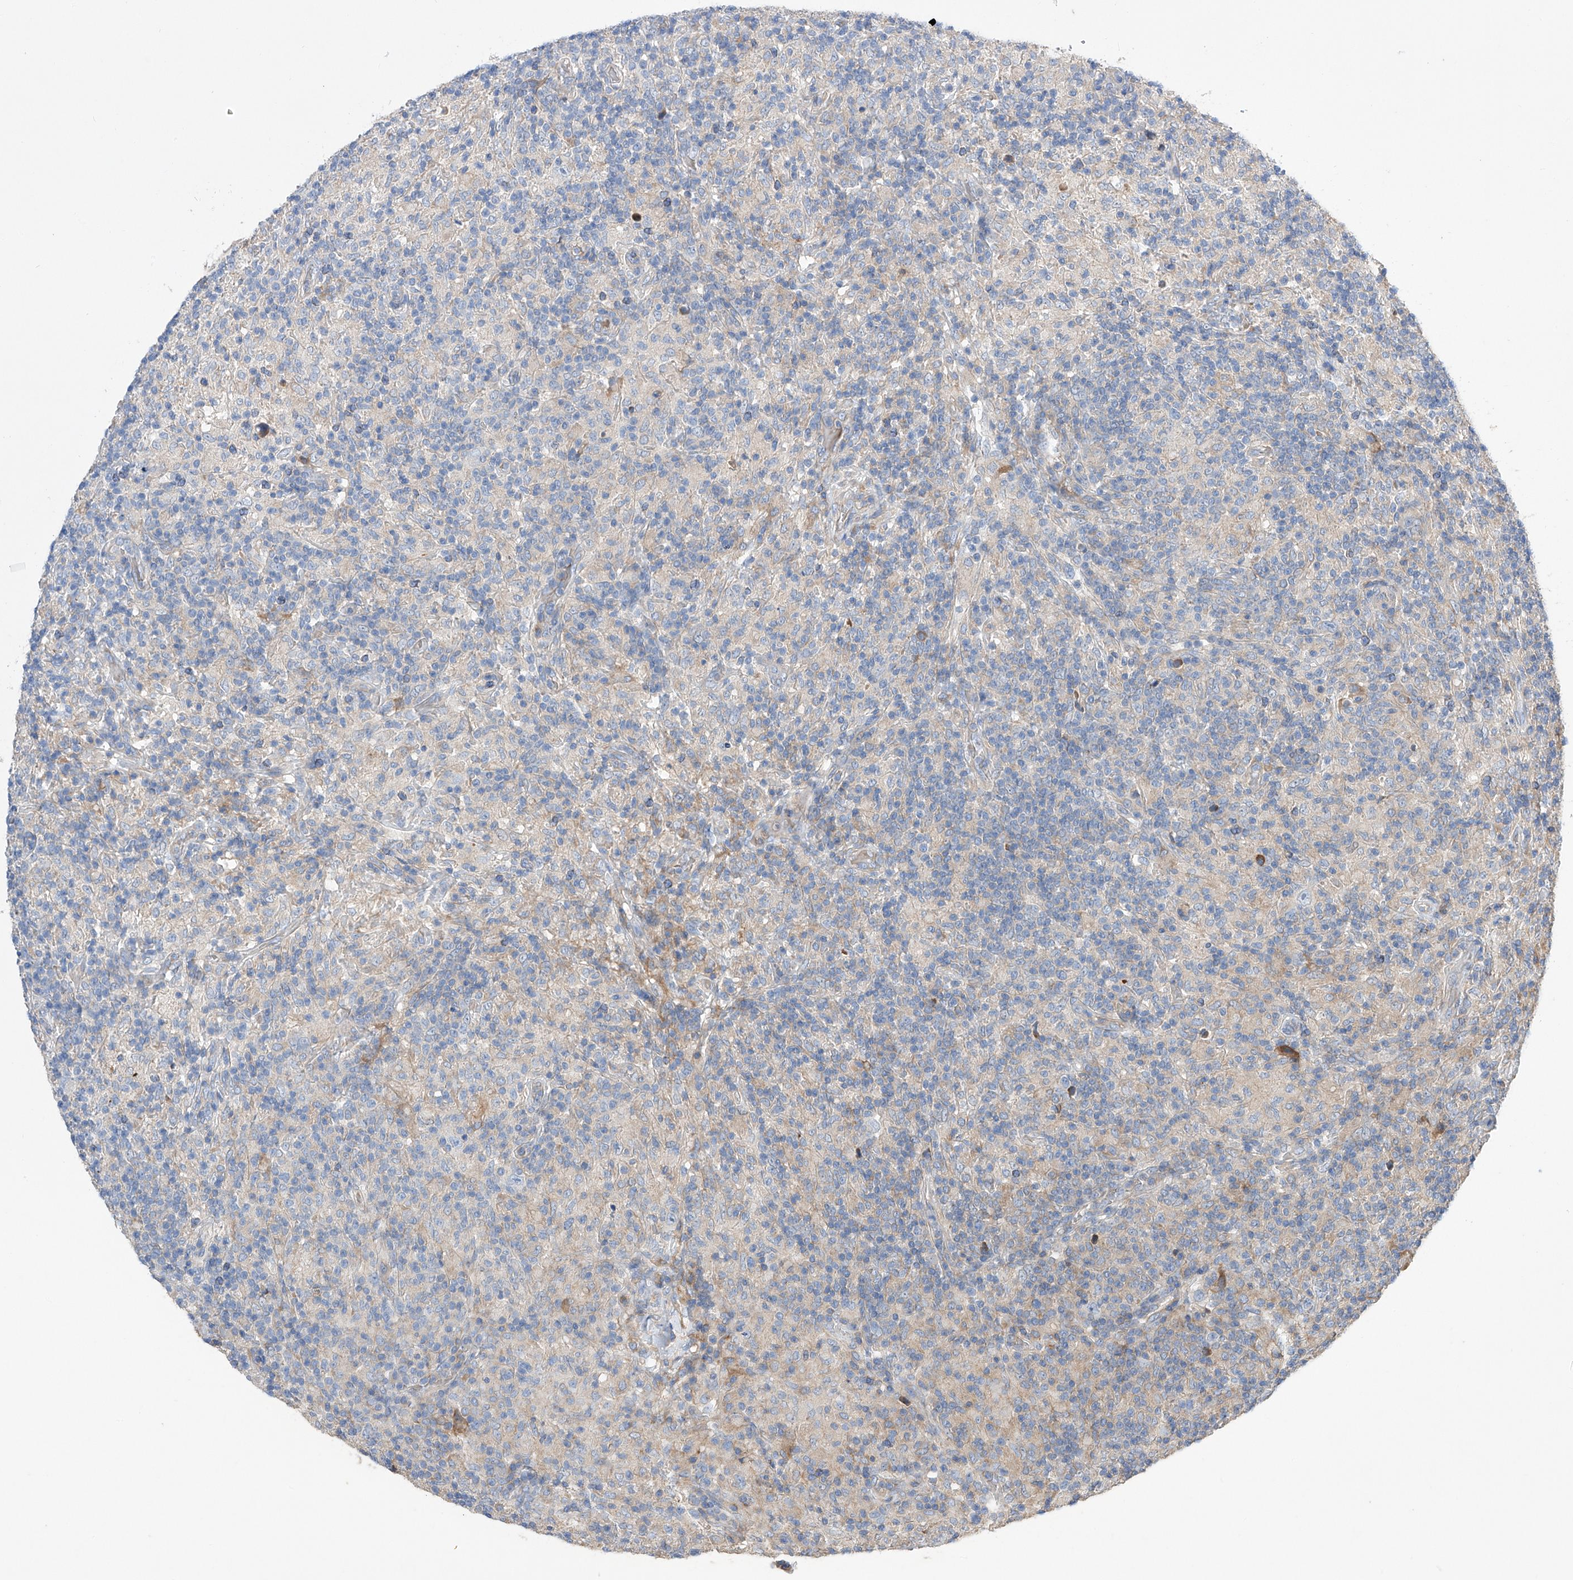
{"staining": {"intensity": "negative", "quantity": "none", "location": "none"}, "tissue": "lymphoma", "cell_type": "Tumor cells", "image_type": "cancer", "snomed": [{"axis": "morphology", "description": "Hodgkin's disease, NOS"}, {"axis": "topography", "description": "Lymph node"}], "caption": "Micrograph shows no protein positivity in tumor cells of lymphoma tissue.", "gene": "NFATC4", "patient": {"sex": "male", "age": 70}}